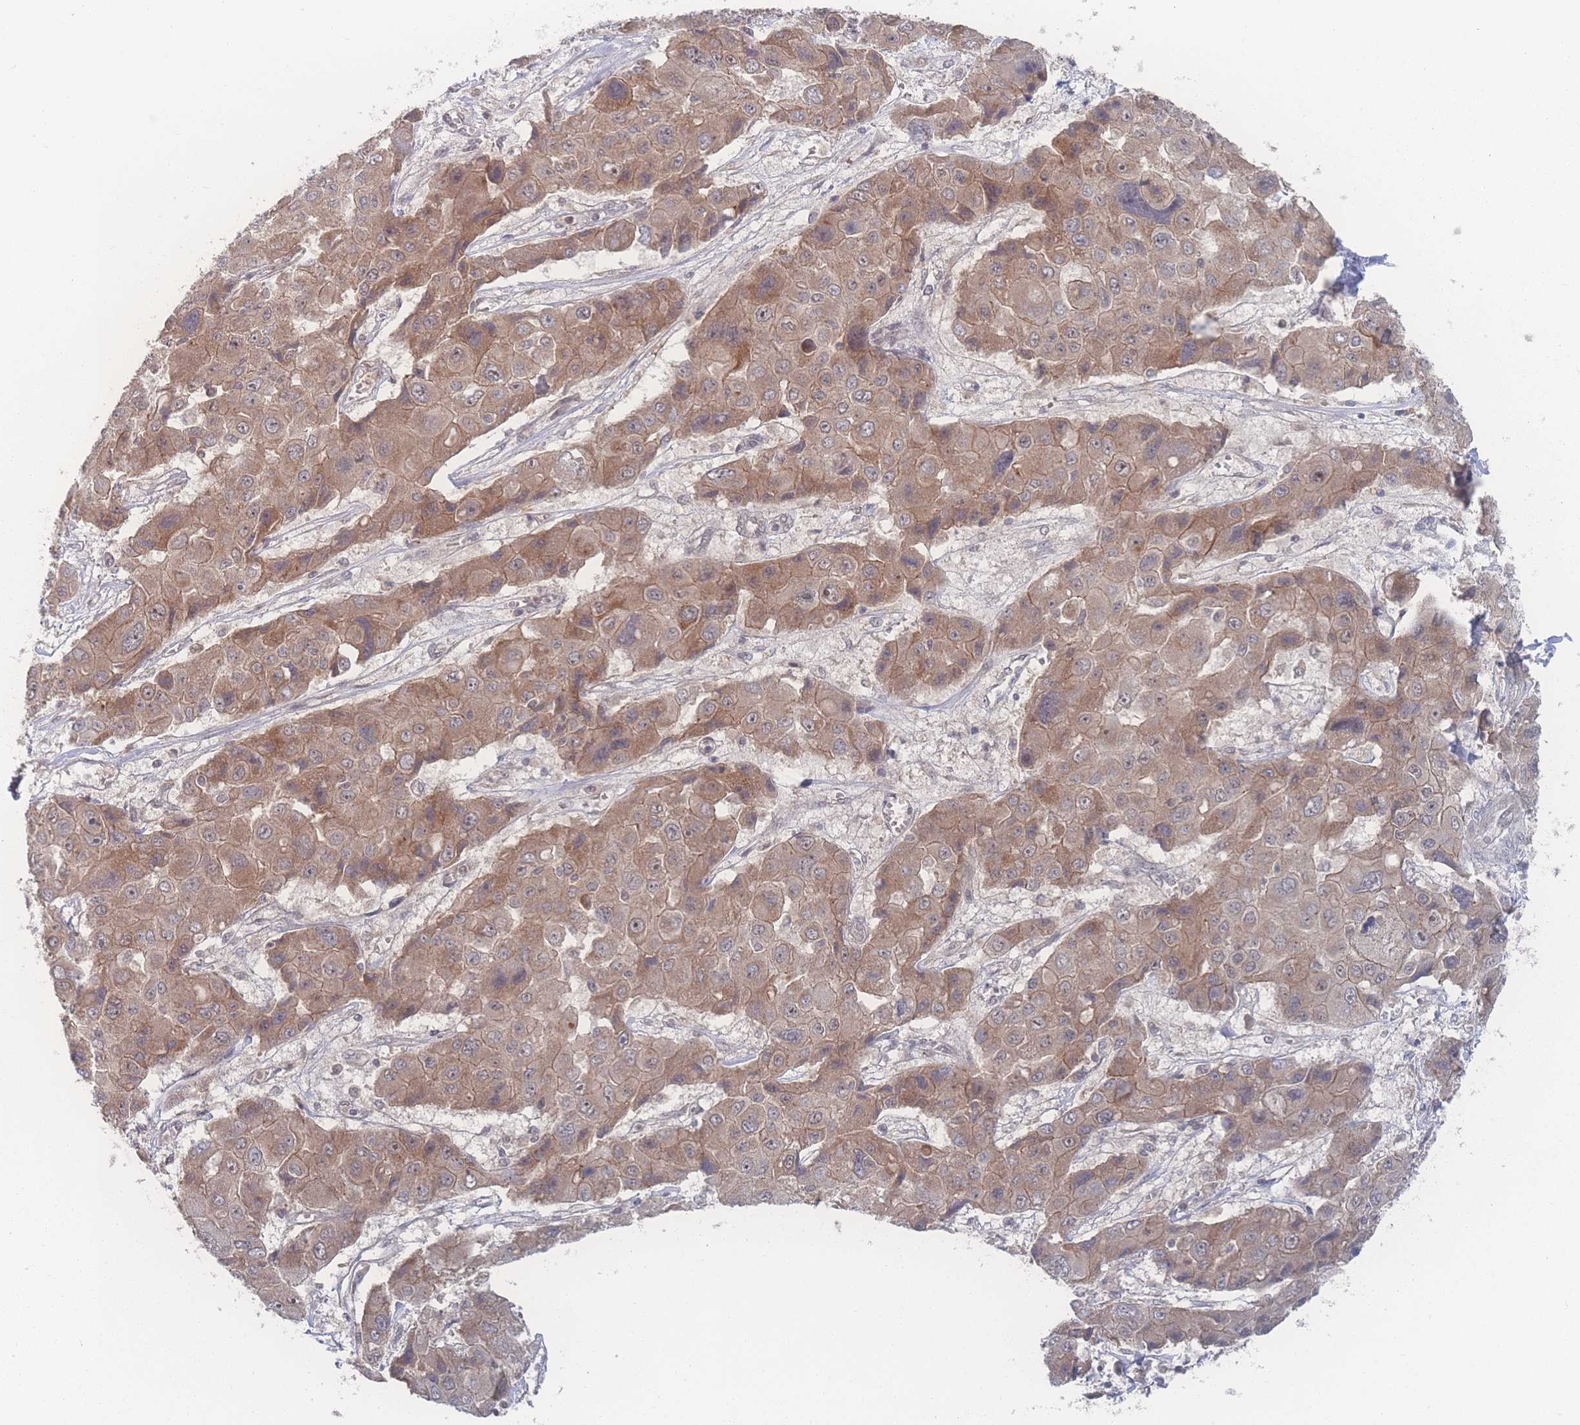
{"staining": {"intensity": "weak", "quantity": ">75%", "location": "cytoplasmic/membranous,nuclear"}, "tissue": "liver cancer", "cell_type": "Tumor cells", "image_type": "cancer", "snomed": [{"axis": "morphology", "description": "Cholangiocarcinoma"}, {"axis": "topography", "description": "Liver"}], "caption": "Immunohistochemical staining of liver cancer demonstrates low levels of weak cytoplasmic/membranous and nuclear protein expression in about >75% of tumor cells. (IHC, brightfield microscopy, high magnification).", "gene": "NBEAL1", "patient": {"sex": "male", "age": 67}}